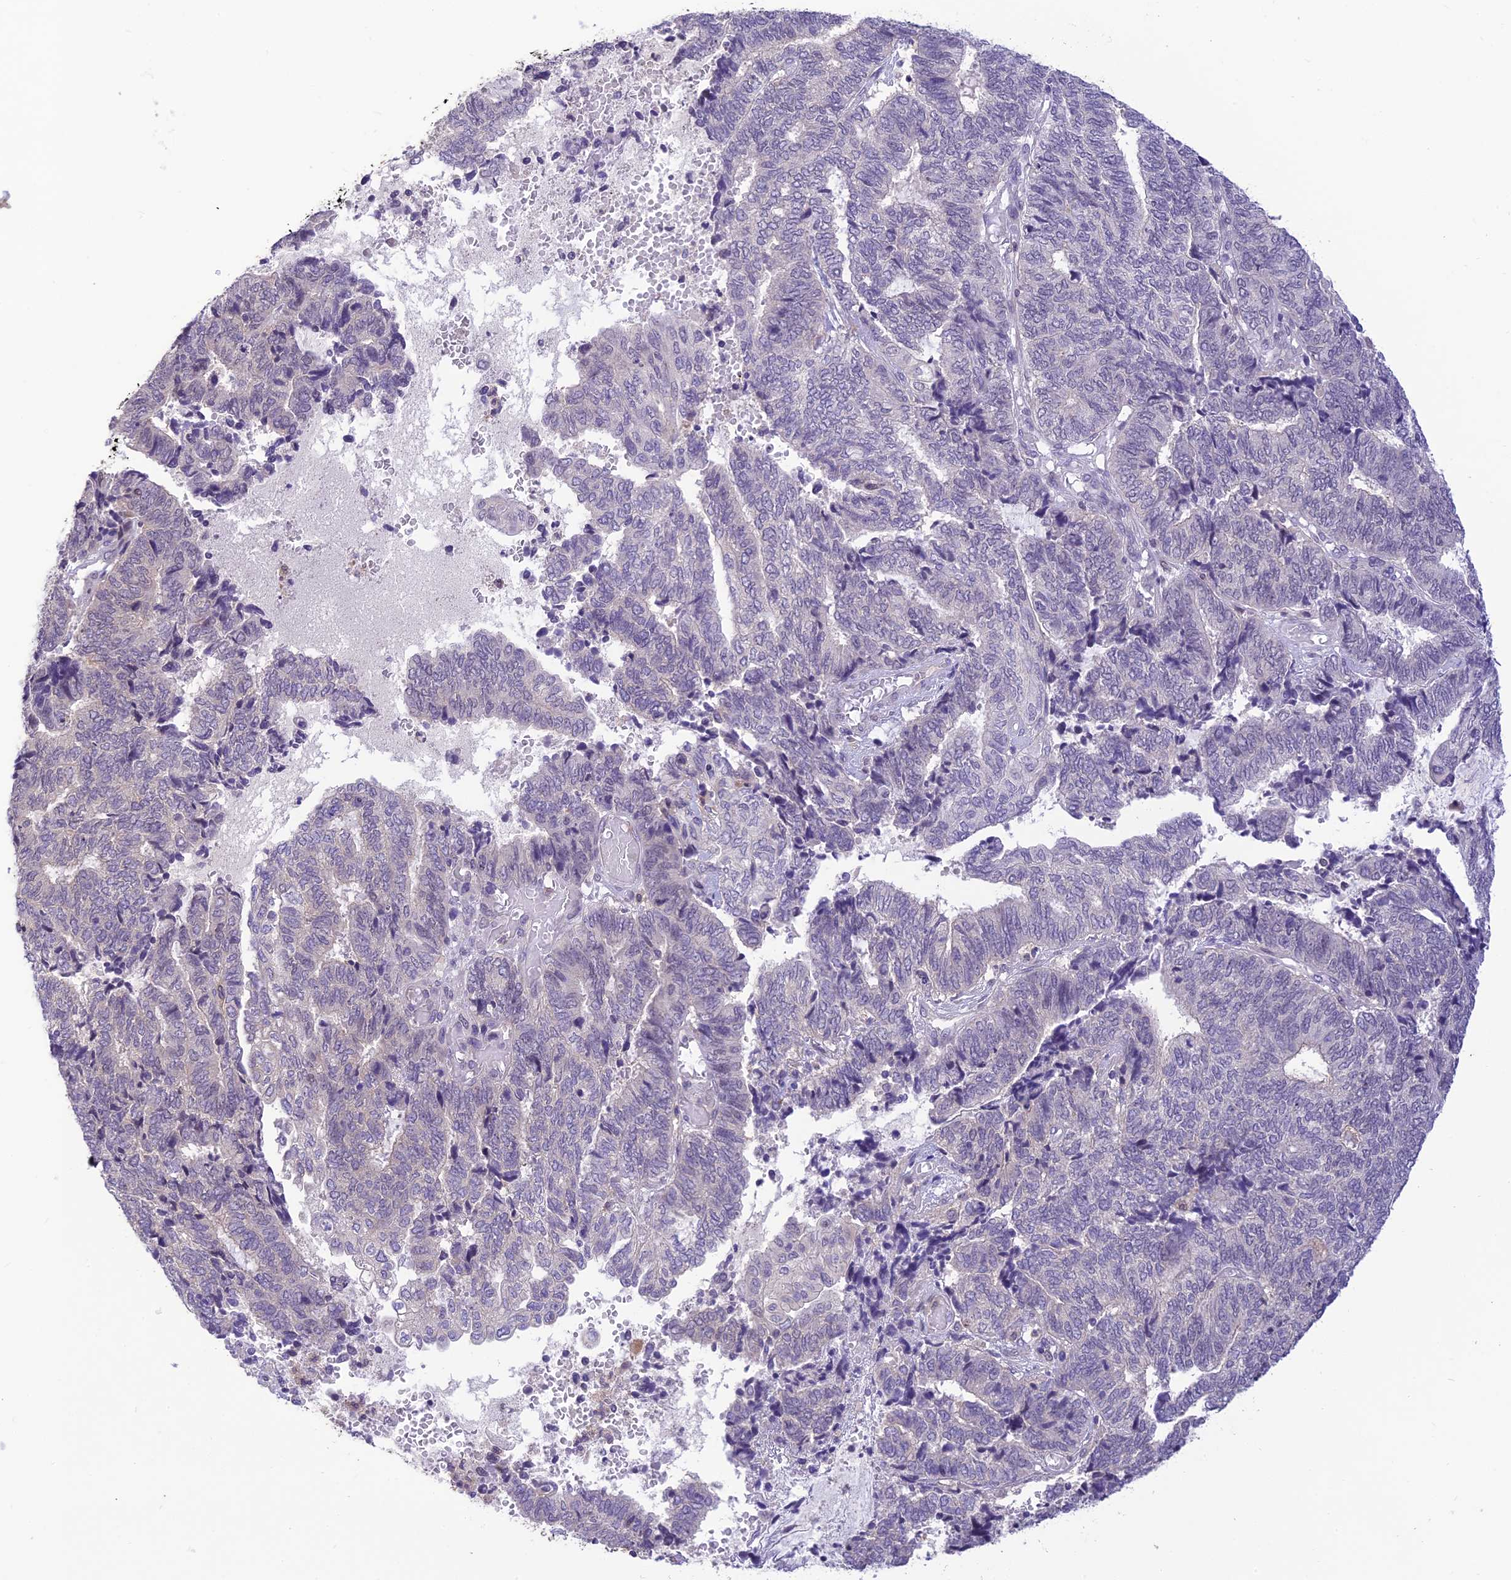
{"staining": {"intensity": "negative", "quantity": "none", "location": "none"}, "tissue": "endometrial cancer", "cell_type": "Tumor cells", "image_type": "cancer", "snomed": [{"axis": "morphology", "description": "Adenocarcinoma, NOS"}, {"axis": "topography", "description": "Uterus"}, {"axis": "topography", "description": "Endometrium"}], "caption": "Image shows no protein staining in tumor cells of endometrial cancer tissue.", "gene": "BMT2", "patient": {"sex": "female", "age": 70}}